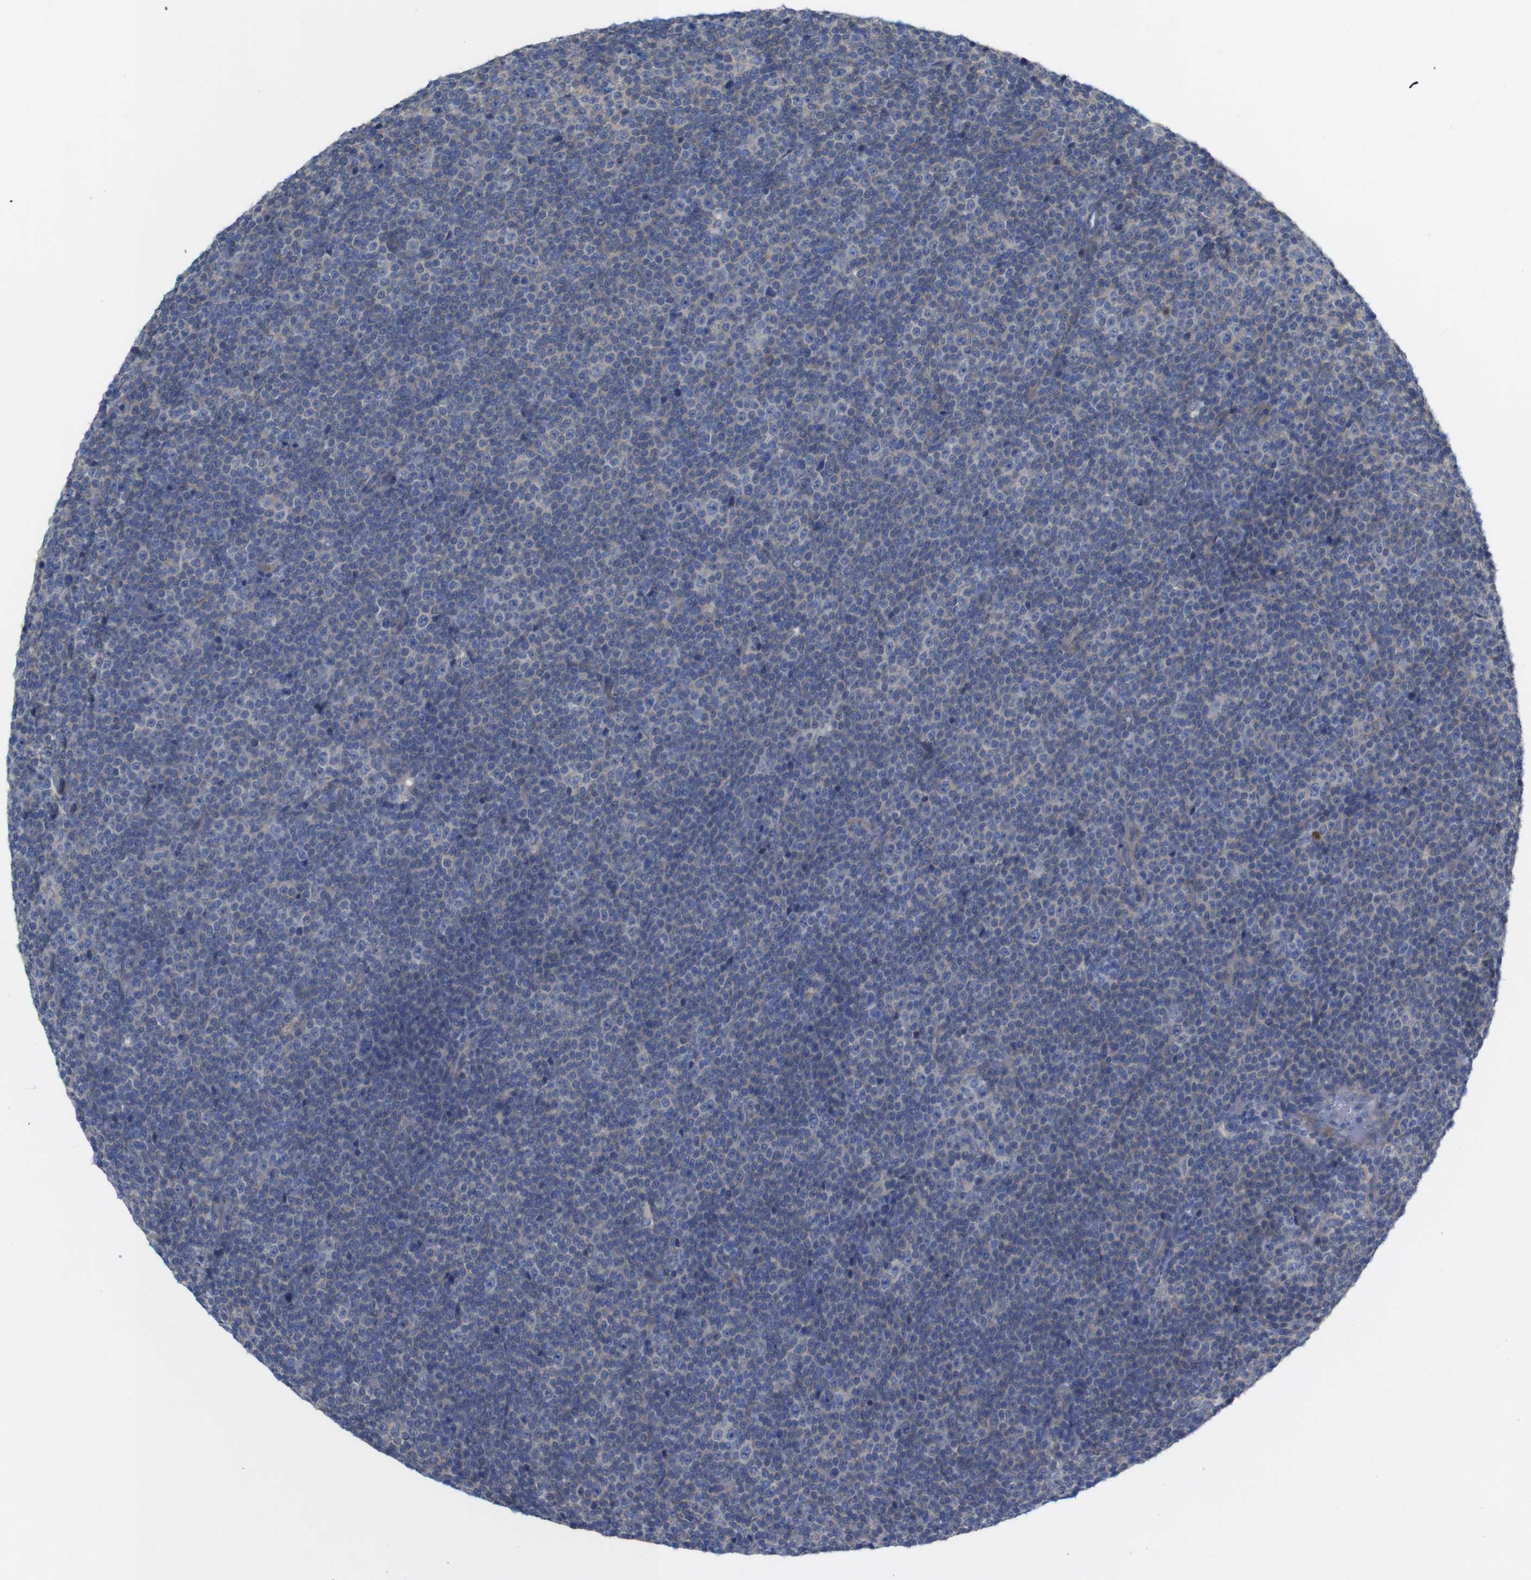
{"staining": {"intensity": "negative", "quantity": "none", "location": "none"}, "tissue": "lymphoma", "cell_type": "Tumor cells", "image_type": "cancer", "snomed": [{"axis": "morphology", "description": "Malignant lymphoma, non-Hodgkin's type, Low grade"}, {"axis": "topography", "description": "Lymph node"}], "caption": "High power microscopy histopathology image of an IHC histopathology image of malignant lymphoma, non-Hodgkin's type (low-grade), revealing no significant positivity in tumor cells.", "gene": "KIDINS220", "patient": {"sex": "female", "age": 67}}